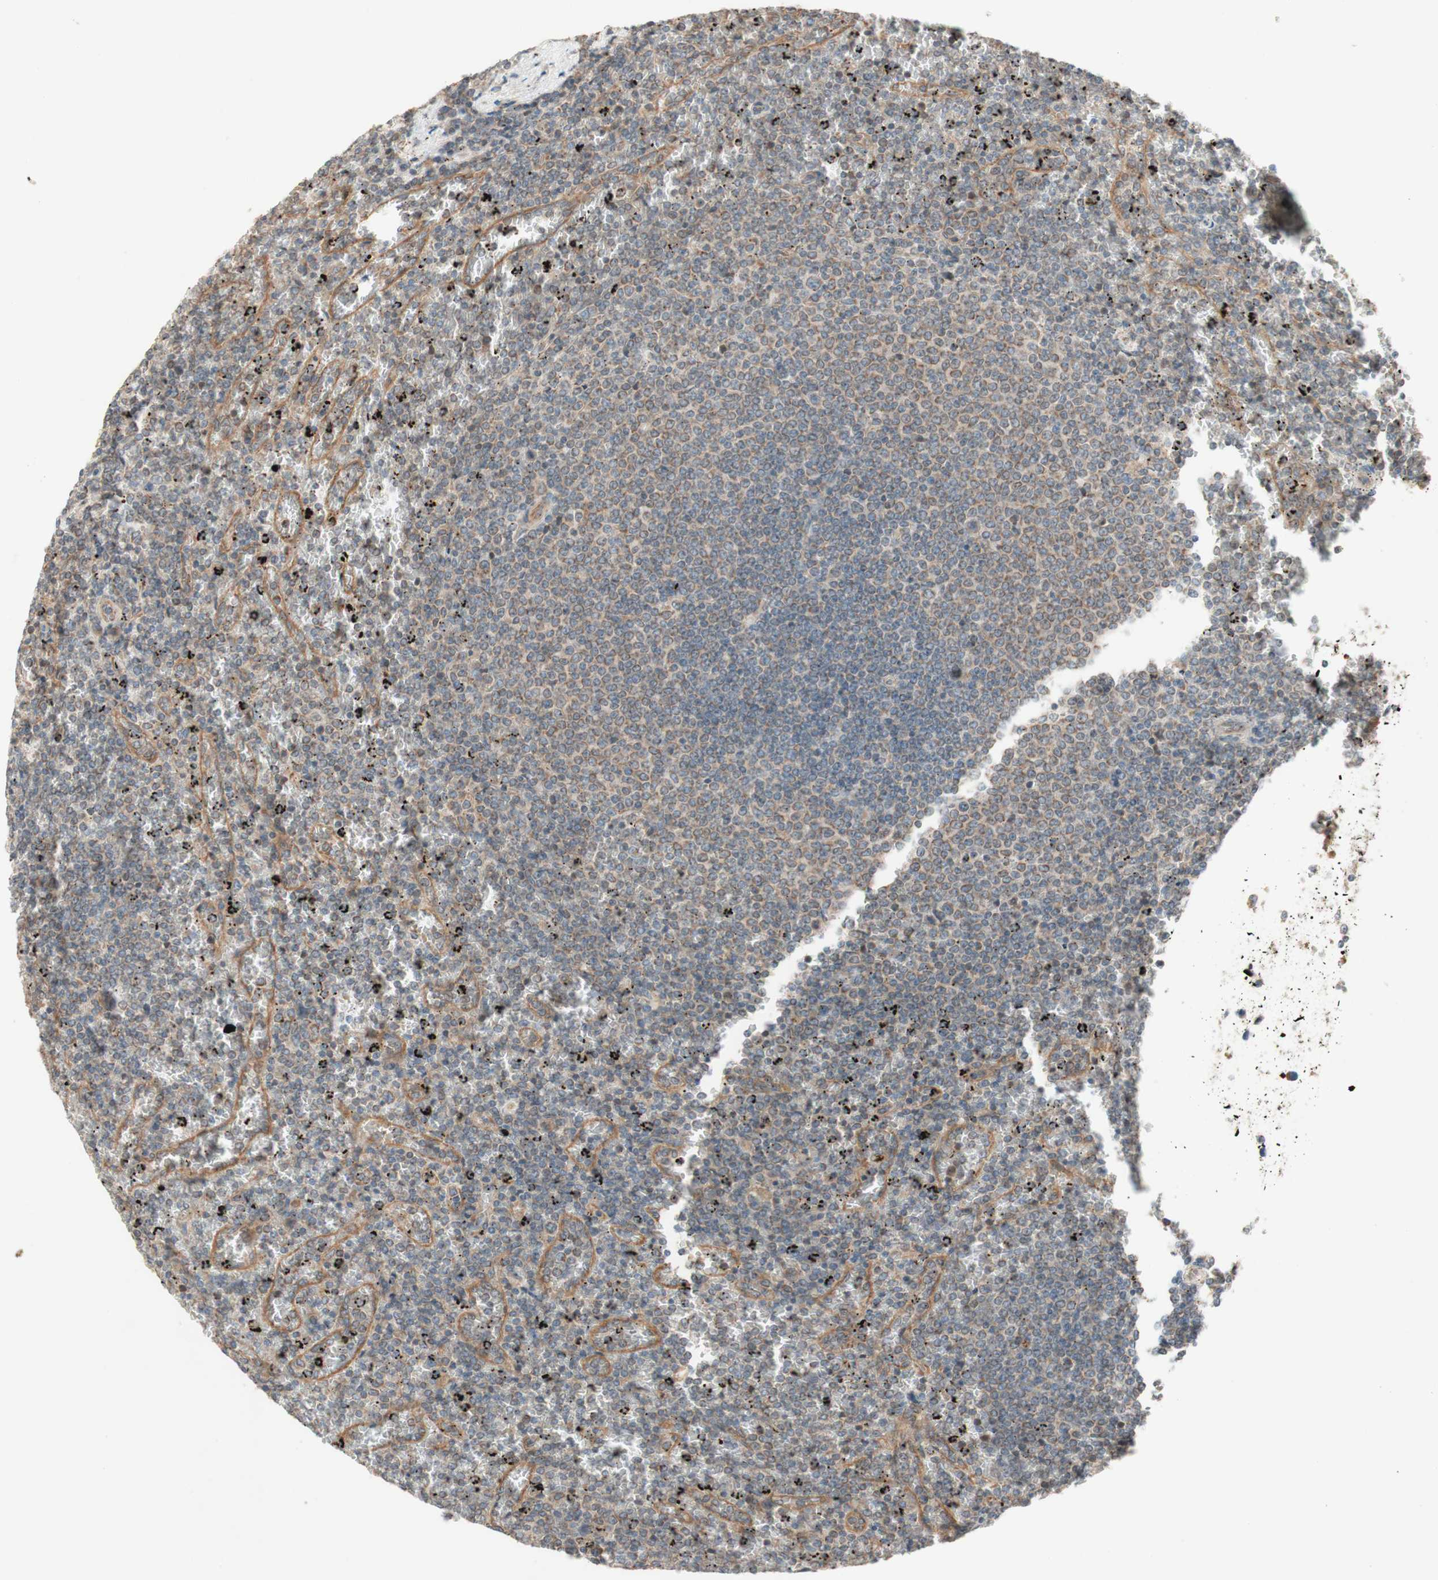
{"staining": {"intensity": "weak", "quantity": ">75%", "location": "cytoplasmic/membranous"}, "tissue": "lymphoma", "cell_type": "Tumor cells", "image_type": "cancer", "snomed": [{"axis": "morphology", "description": "Malignant lymphoma, non-Hodgkin's type, Low grade"}, {"axis": "topography", "description": "Spleen"}], "caption": "Human lymphoma stained with a brown dye reveals weak cytoplasmic/membranous positive expression in about >75% of tumor cells.", "gene": "SOCS2", "patient": {"sex": "female", "age": 77}}